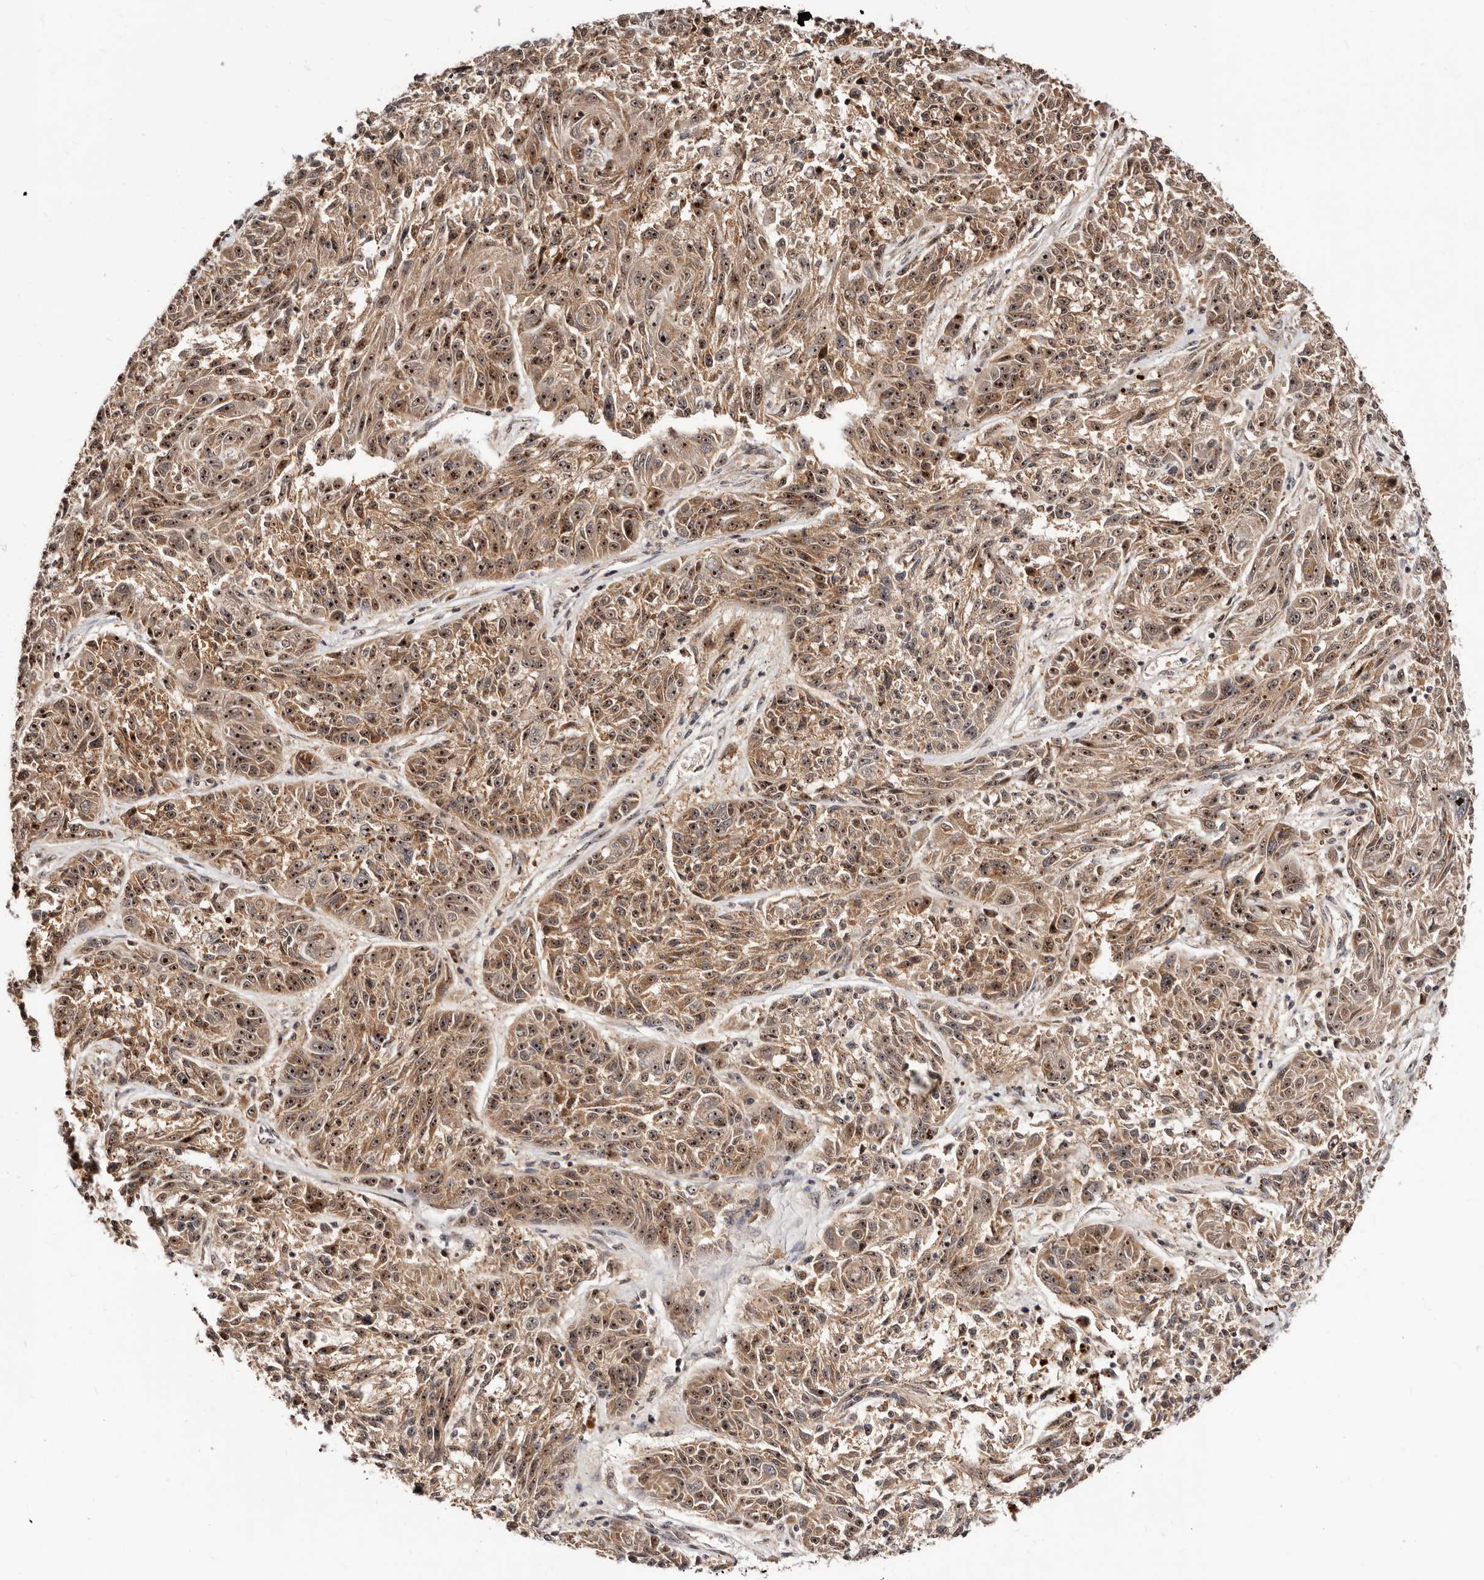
{"staining": {"intensity": "moderate", "quantity": ">75%", "location": "cytoplasmic/membranous,nuclear"}, "tissue": "melanoma", "cell_type": "Tumor cells", "image_type": "cancer", "snomed": [{"axis": "morphology", "description": "Malignant melanoma, NOS"}, {"axis": "topography", "description": "Skin"}], "caption": "Human malignant melanoma stained with a protein marker displays moderate staining in tumor cells.", "gene": "APOL6", "patient": {"sex": "male", "age": 53}}